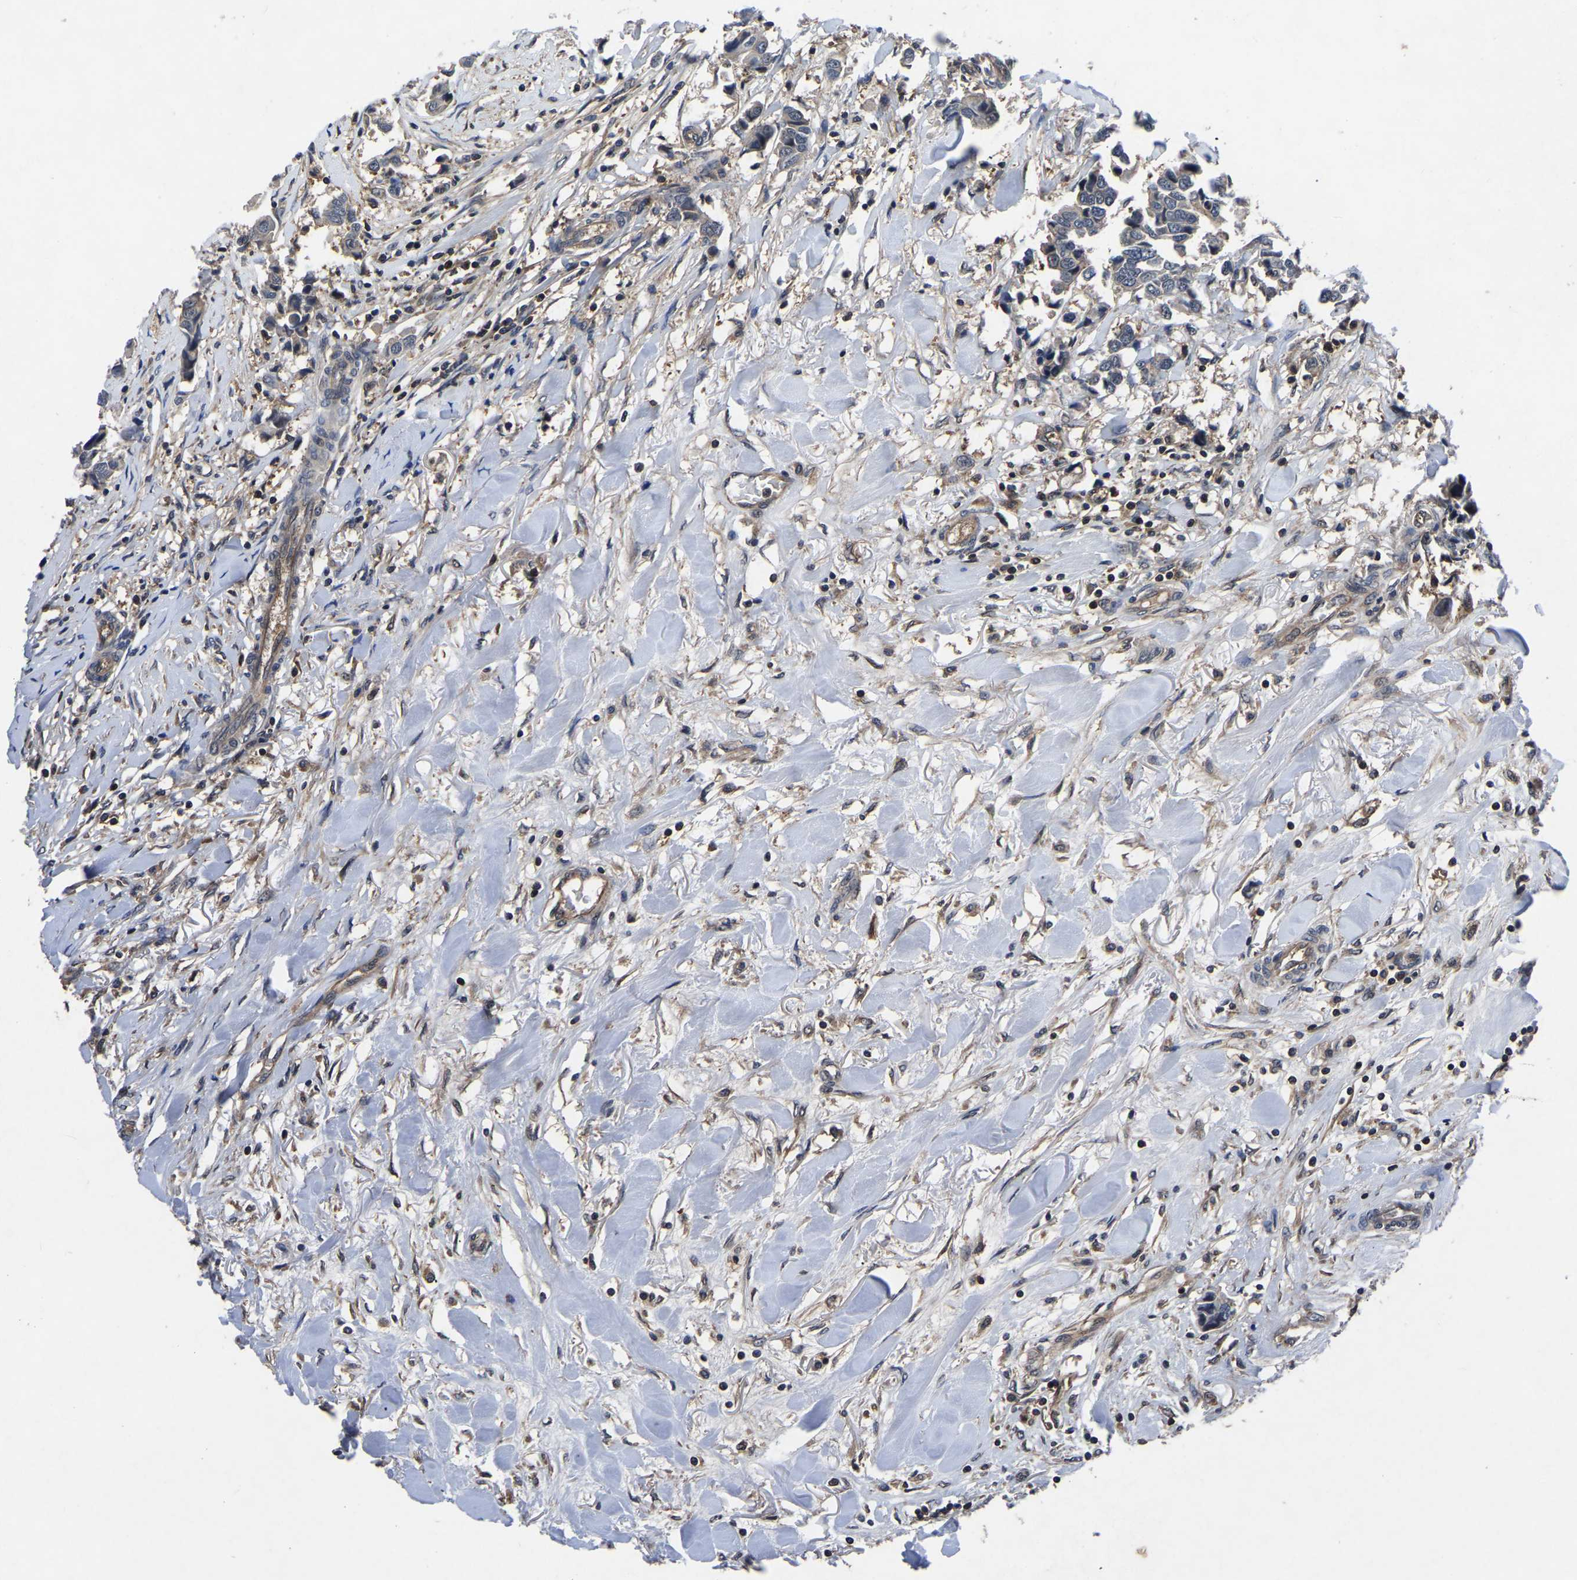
{"staining": {"intensity": "negative", "quantity": "none", "location": "none"}, "tissue": "breast cancer", "cell_type": "Tumor cells", "image_type": "cancer", "snomed": [{"axis": "morphology", "description": "Duct carcinoma"}, {"axis": "topography", "description": "Breast"}], "caption": "Tumor cells are negative for brown protein staining in breast cancer.", "gene": "FGD5", "patient": {"sex": "female", "age": 80}}